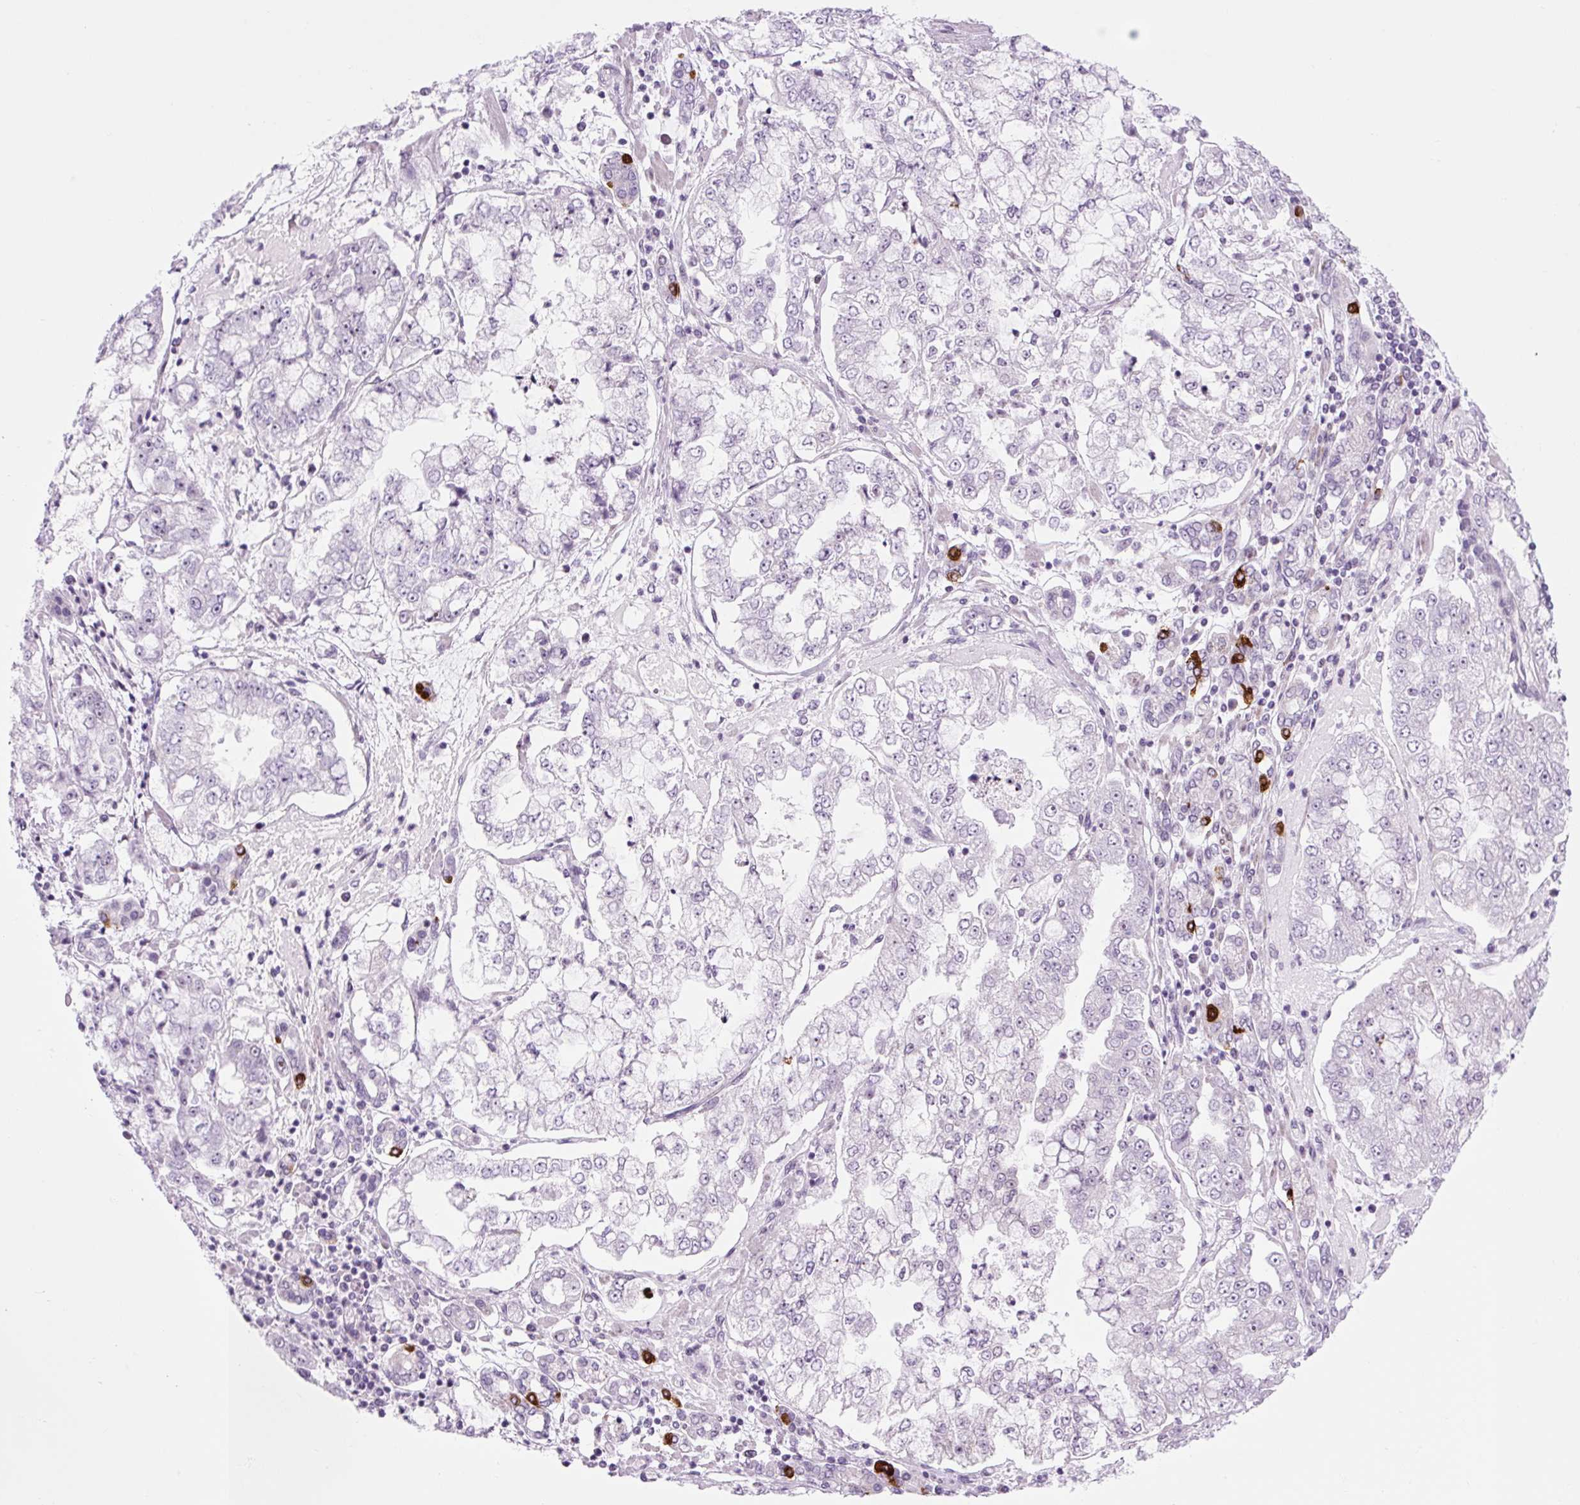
{"staining": {"intensity": "weak", "quantity": "<25%", "location": "nuclear"}, "tissue": "stomach cancer", "cell_type": "Tumor cells", "image_type": "cancer", "snomed": [{"axis": "morphology", "description": "Adenocarcinoma, NOS"}, {"axis": "topography", "description": "Stomach"}], "caption": "There is no significant positivity in tumor cells of adenocarcinoma (stomach).", "gene": "RRS1", "patient": {"sex": "male", "age": 76}}